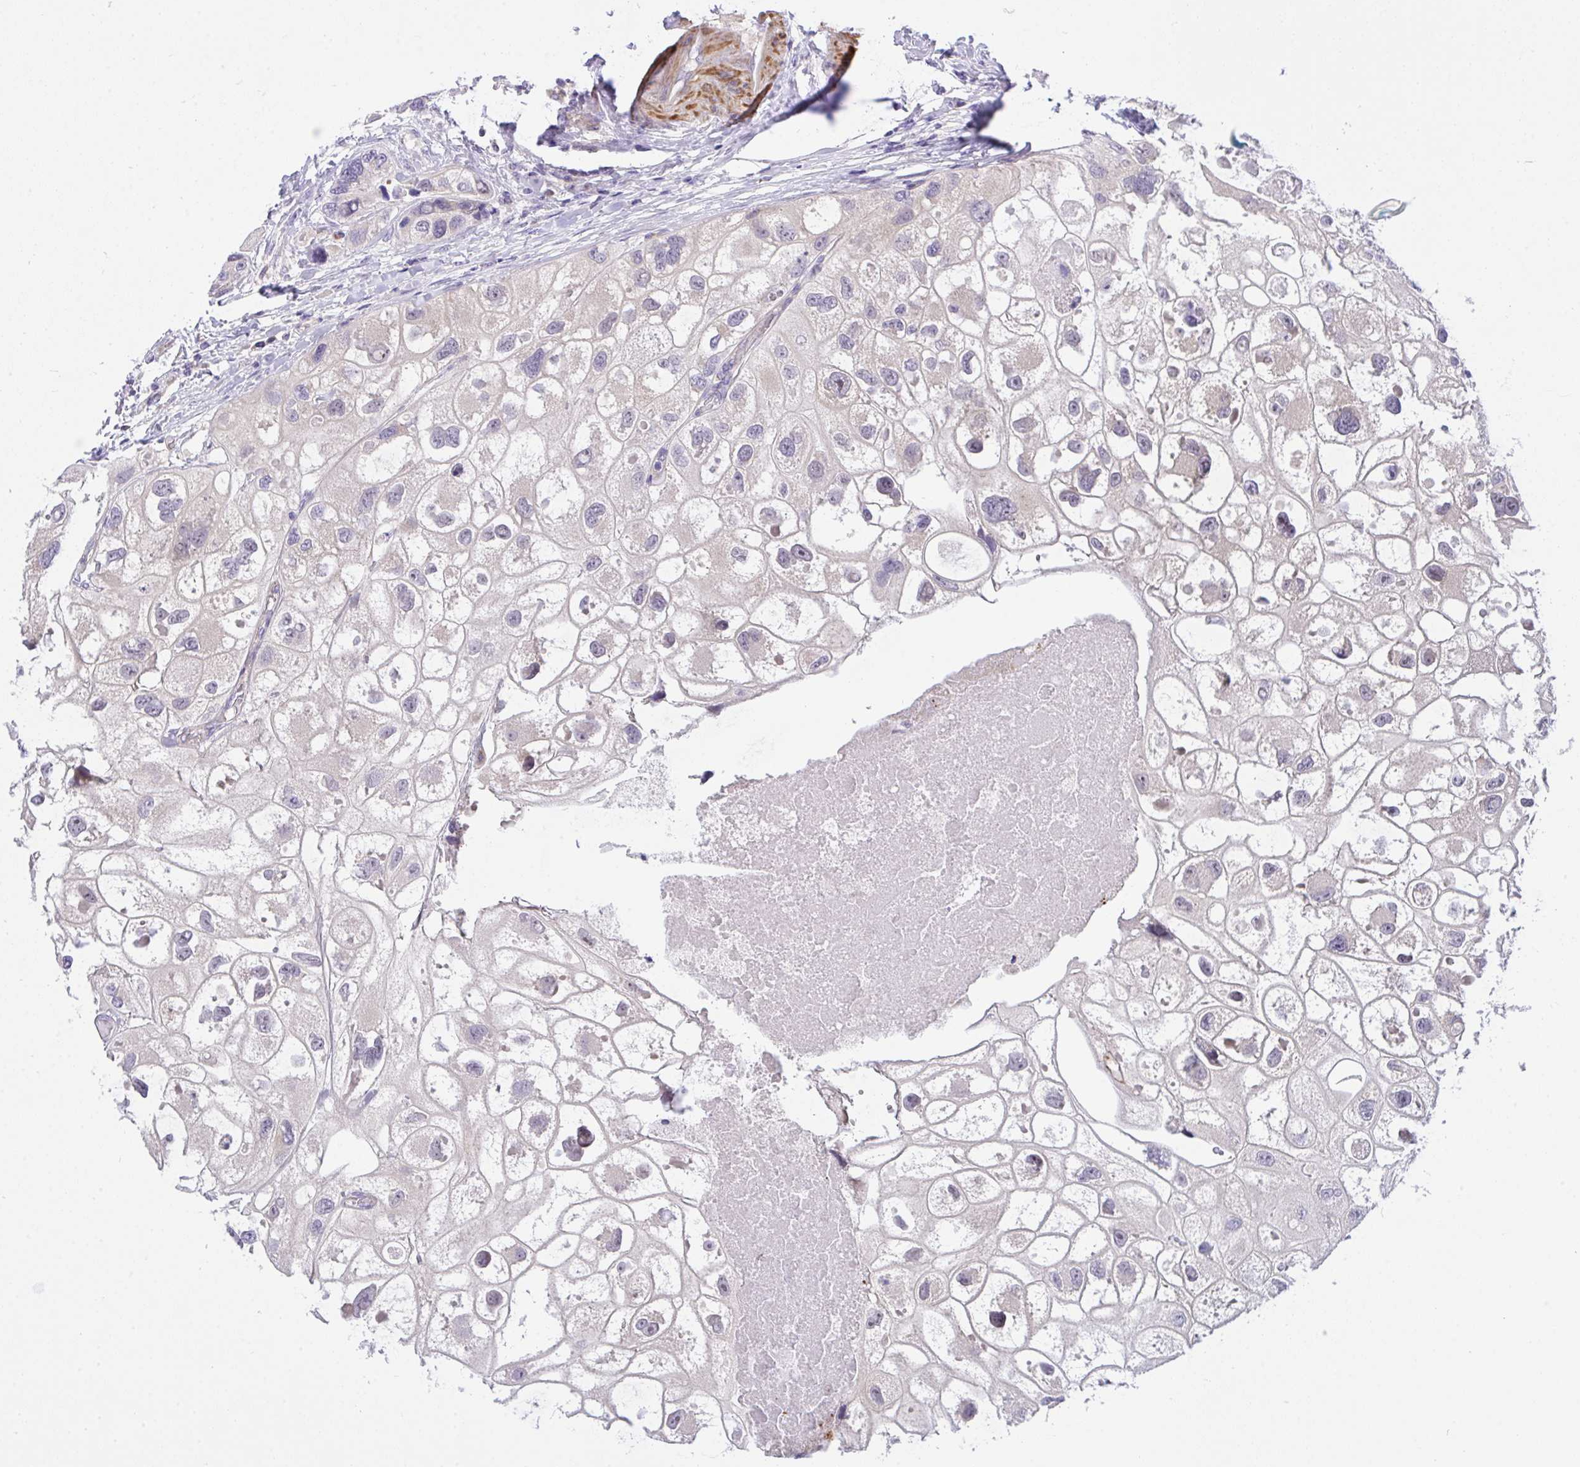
{"staining": {"intensity": "negative", "quantity": "none", "location": "none"}, "tissue": "urothelial cancer", "cell_type": "Tumor cells", "image_type": "cancer", "snomed": [{"axis": "morphology", "description": "Urothelial carcinoma, High grade"}, {"axis": "topography", "description": "Urinary bladder"}], "caption": "Immunohistochemistry (IHC) image of urothelial carcinoma (high-grade) stained for a protein (brown), which reveals no positivity in tumor cells.", "gene": "C19orf54", "patient": {"sex": "female", "age": 64}}